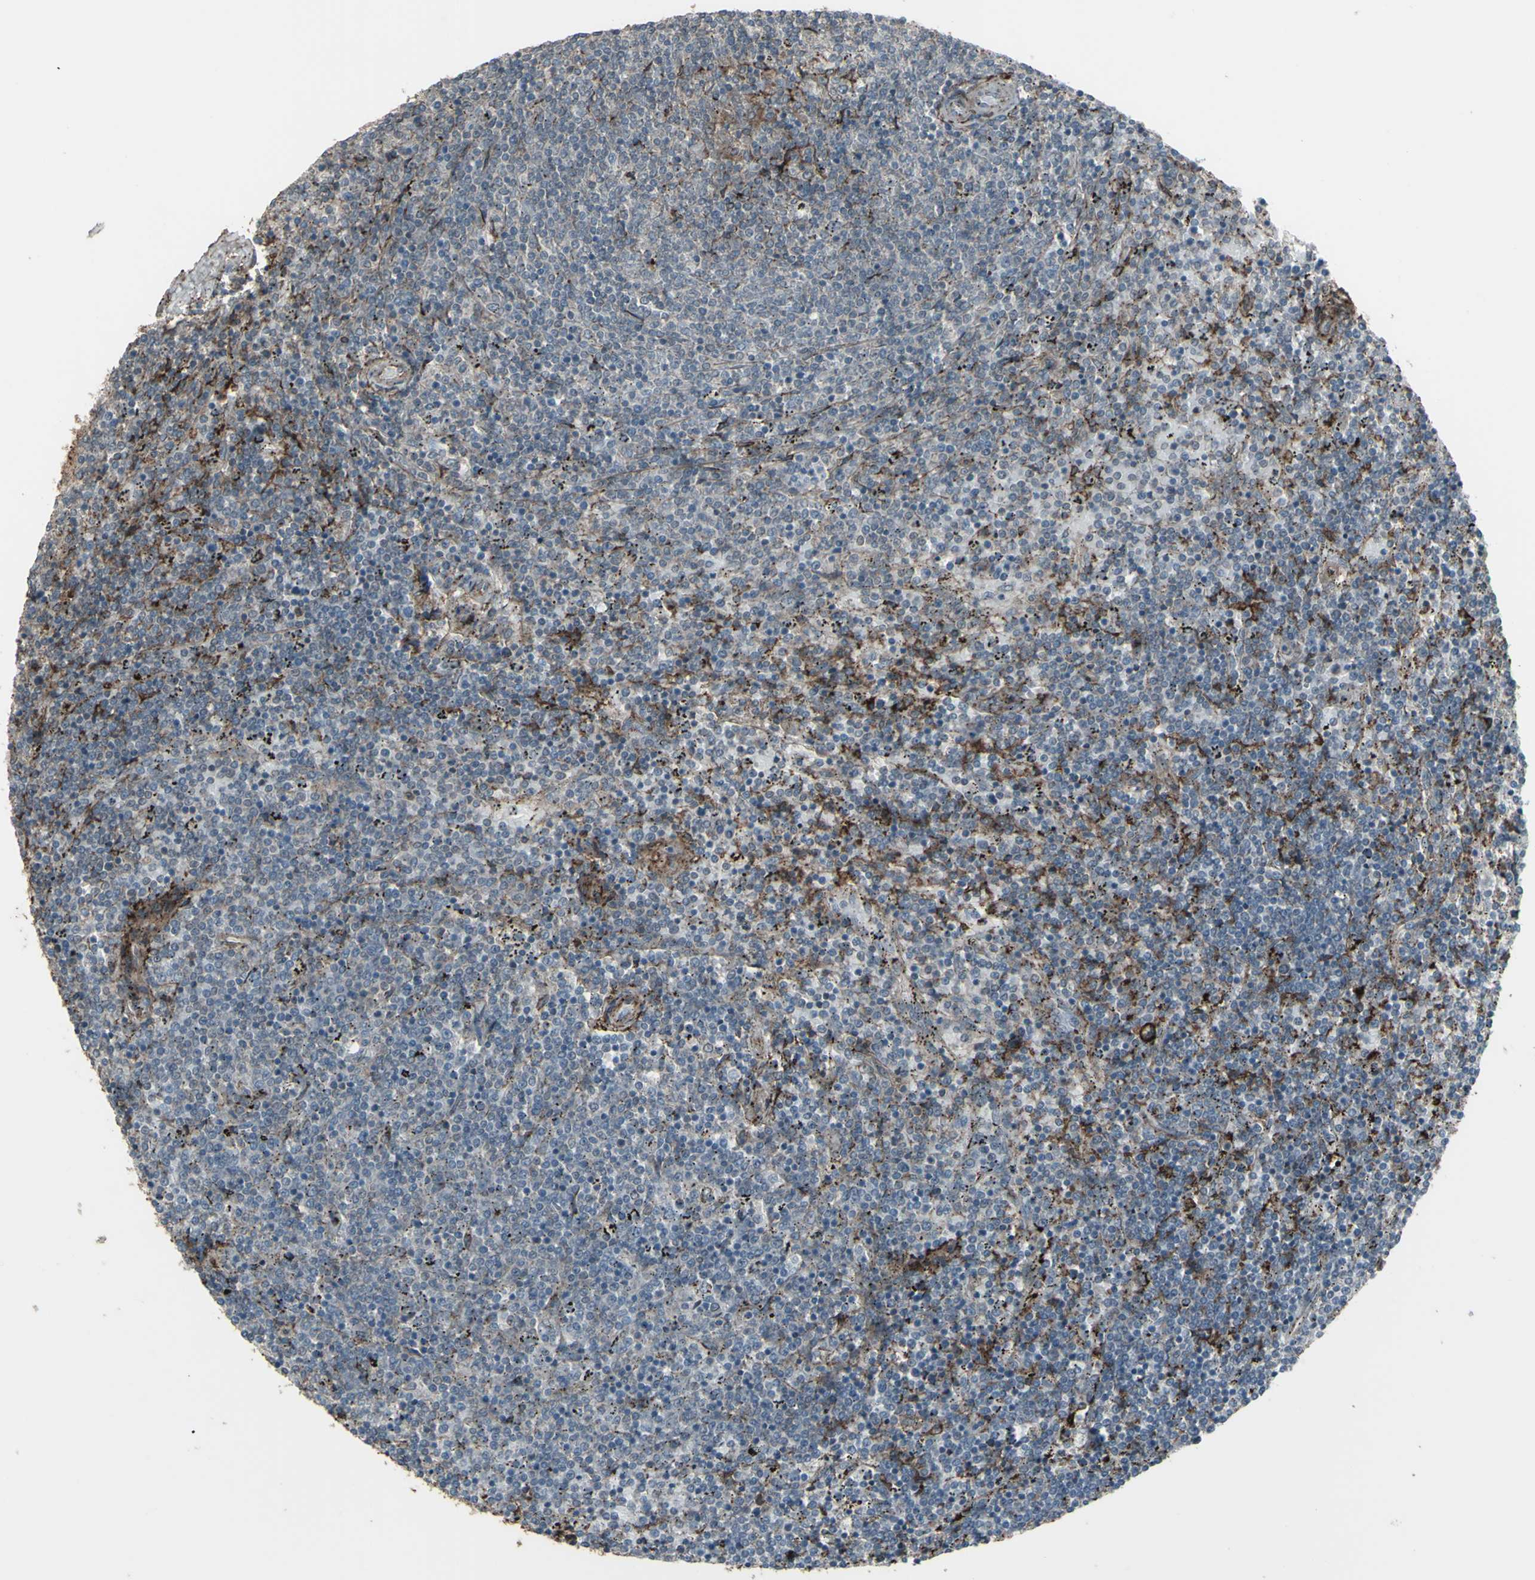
{"staining": {"intensity": "negative", "quantity": "none", "location": "none"}, "tissue": "lymphoma", "cell_type": "Tumor cells", "image_type": "cancer", "snomed": [{"axis": "morphology", "description": "Malignant lymphoma, non-Hodgkin's type, Low grade"}, {"axis": "topography", "description": "Spleen"}], "caption": "Human low-grade malignant lymphoma, non-Hodgkin's type stained for a protein using immunohistochemistry displays no positivity in tumor cells.", "gene": "SMO", "patient": {"sex": "female", "age": 50}}